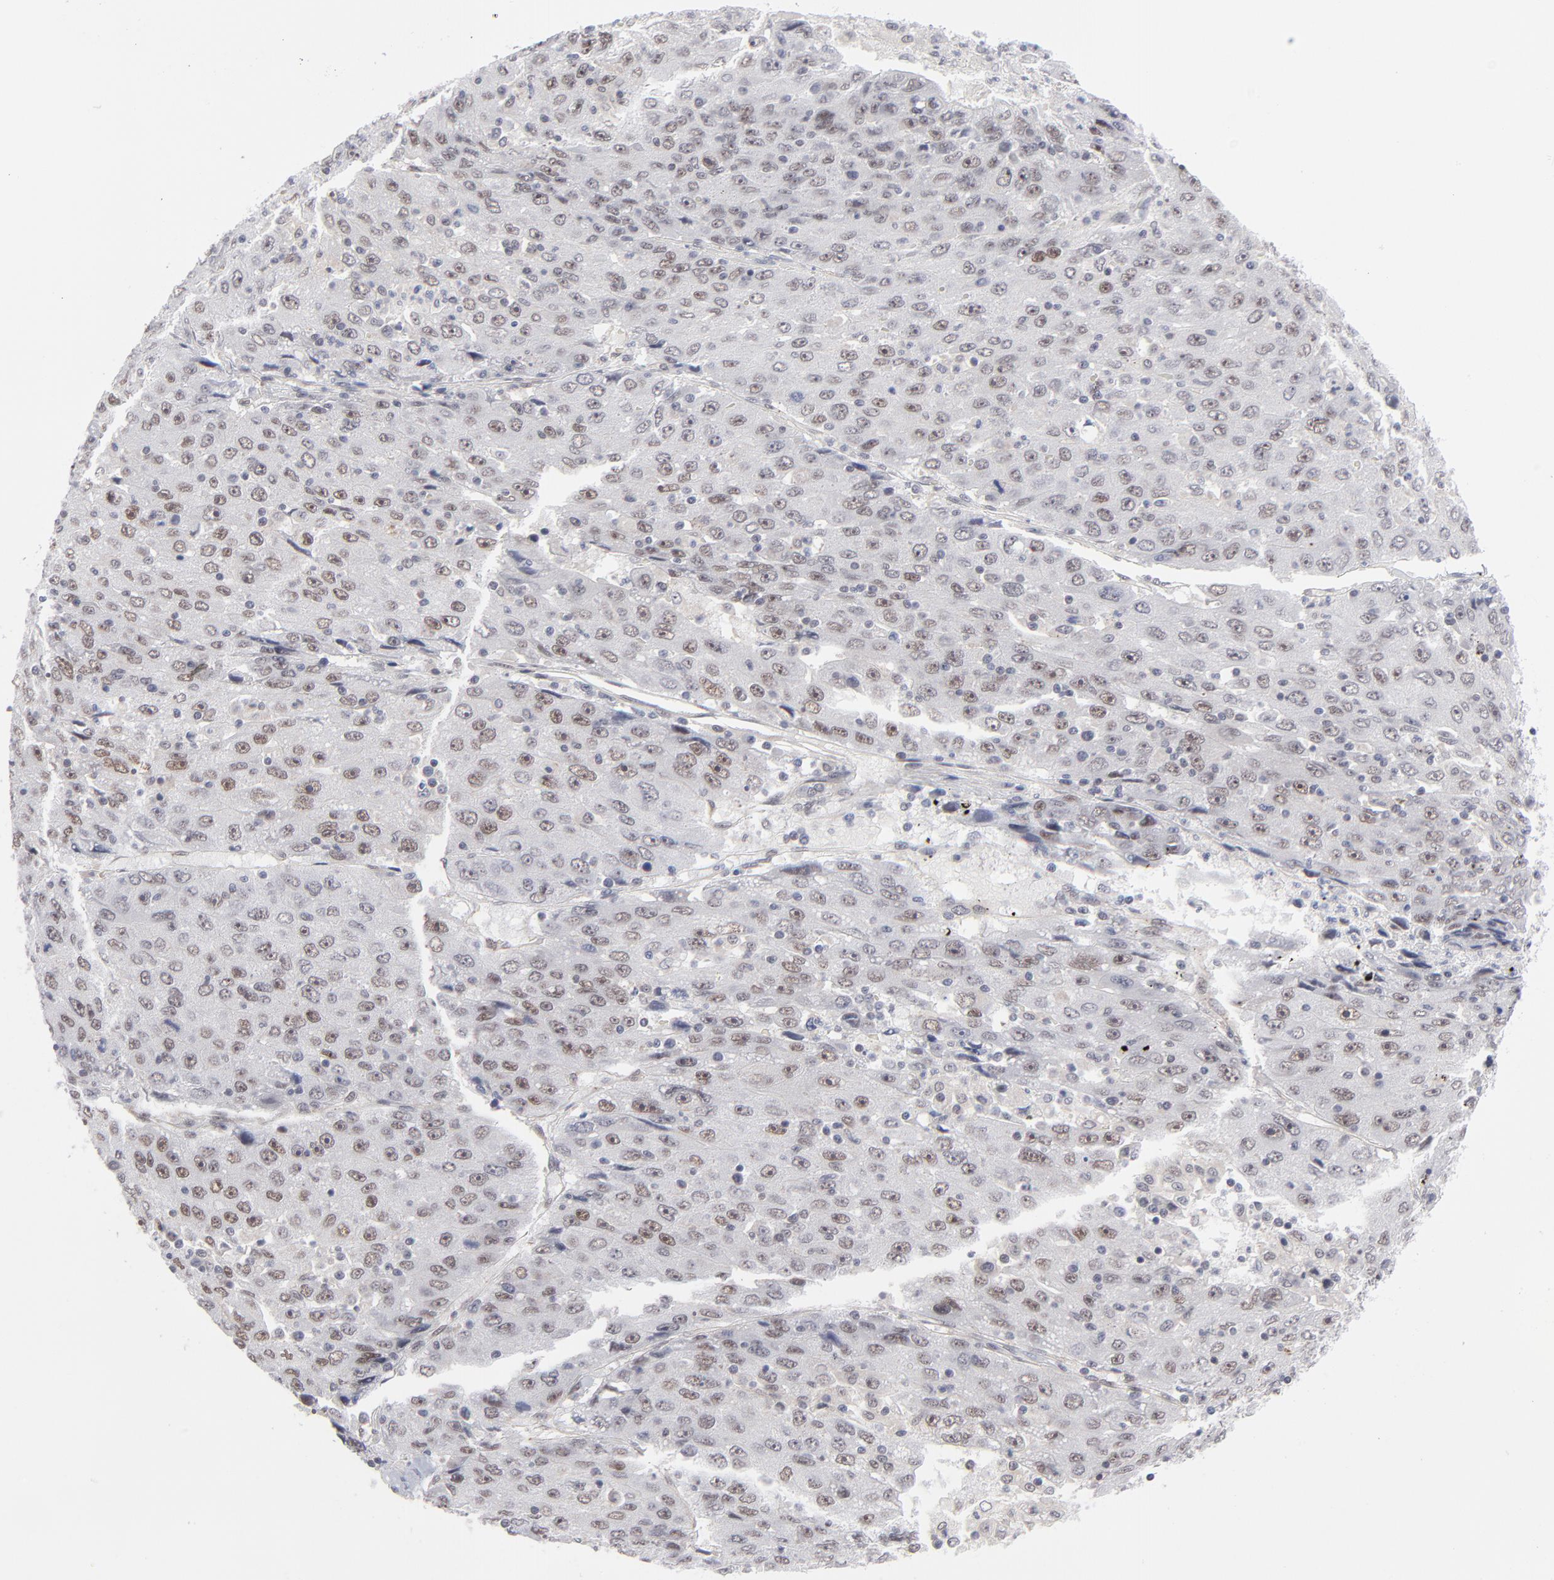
{"staining": {"intensity": "moderate", "quantity": "25%-75%", "location": "nuclear"}, "tissue": "liver cancer", "cell_type": "Tumor cells", "image_type": "cancer", "snomed": [{"axis": "morphology", "description": "Carcinoma, Hepatocellular, NOS"}, {"axis": "topography", "description": "Liver"}], "caption": "Approximately 25%-75% of tumor cells in liver cancer (hepatocellular carcinoma) show moderate nuclear protein expression as visualized by brown immunohistochemical staining.", "gene": "NBN", "patient": {"sex": "male", "age": 49}}